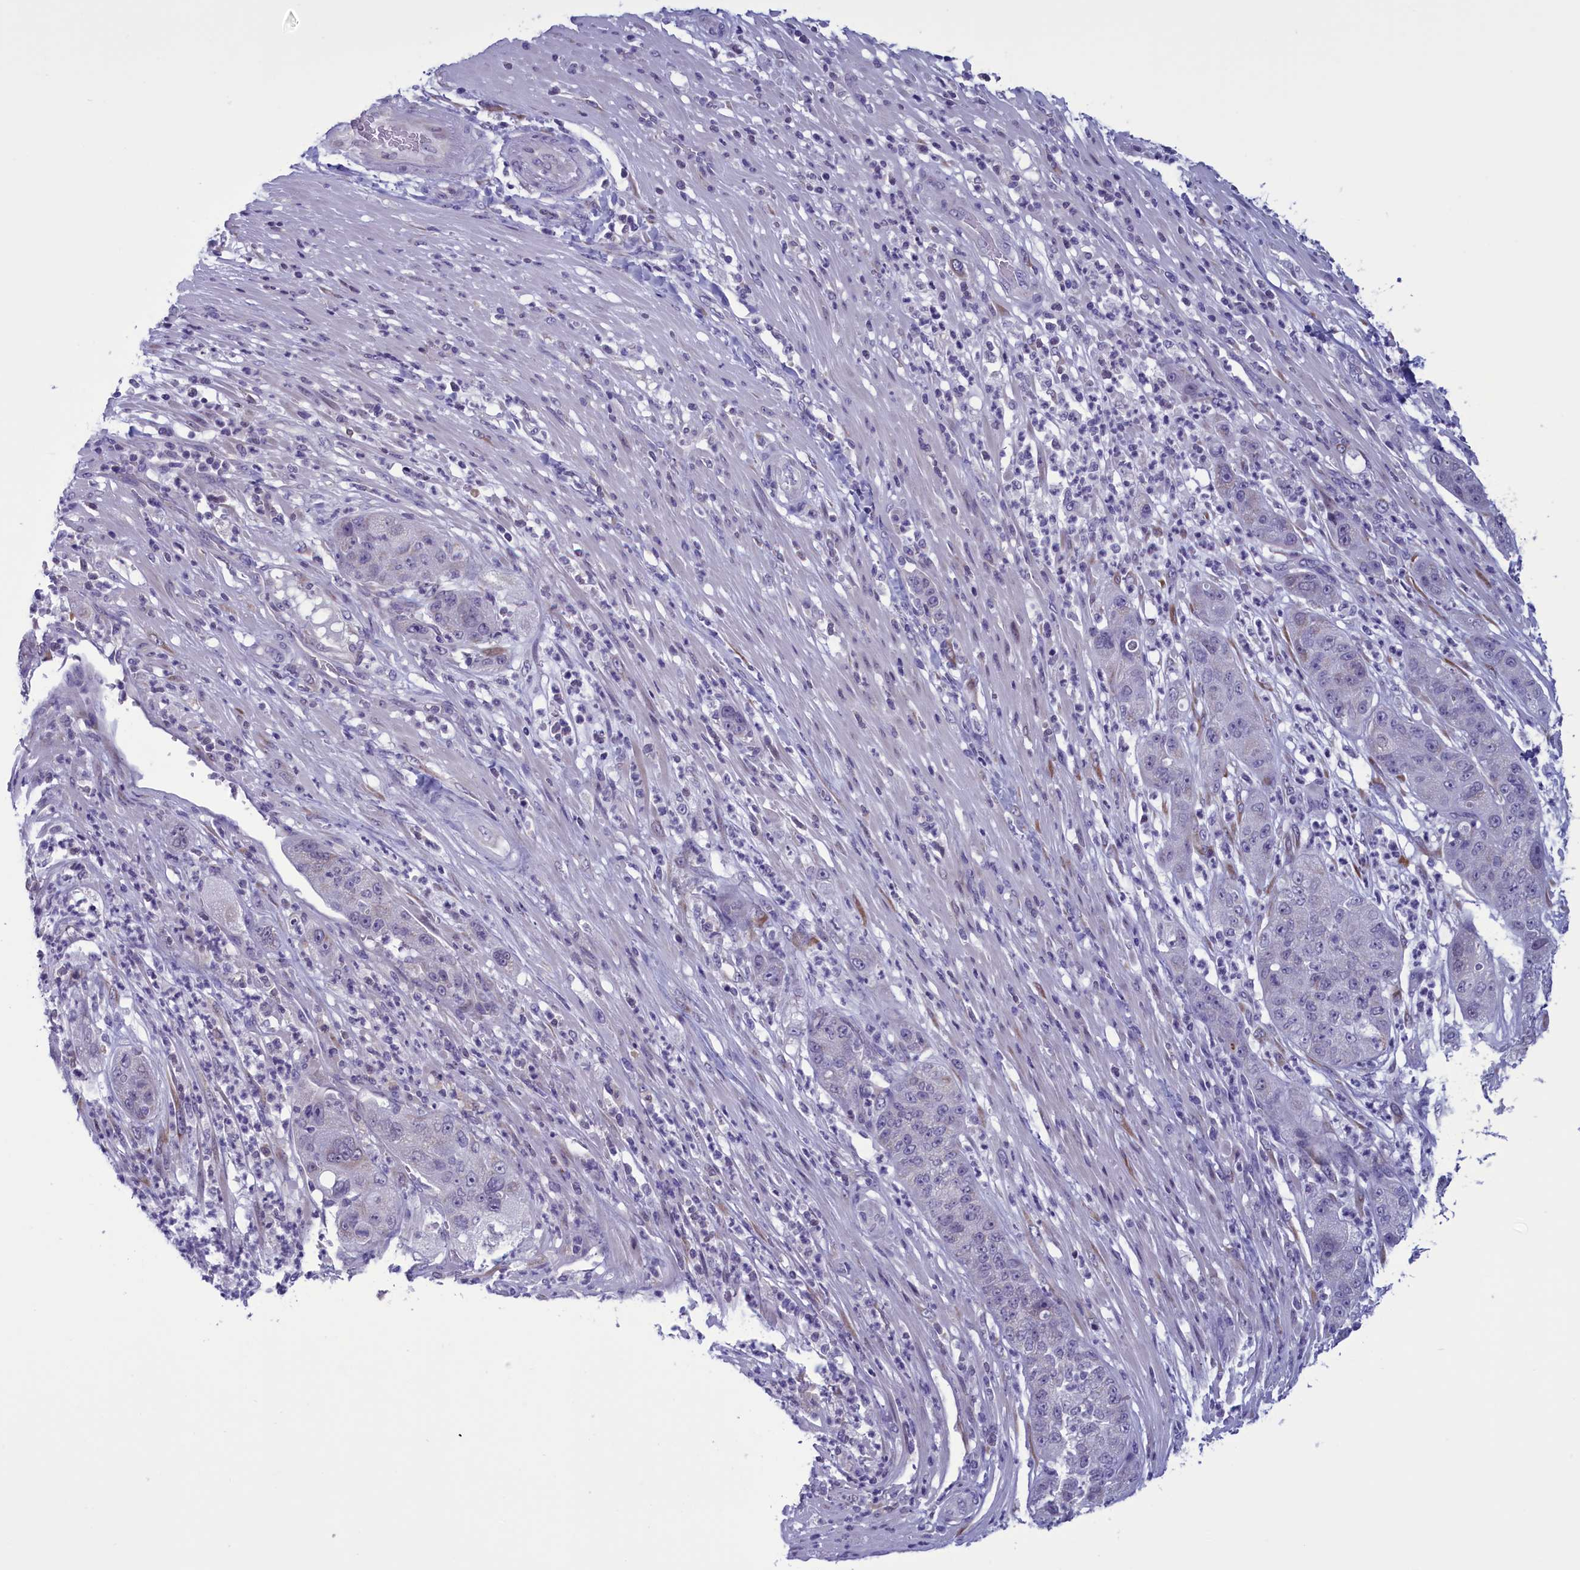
{"staining": {"intensity": "negative", "quantity": "none", "location": "none"}, "tissue": "pancreatic cancer", "cell_type": "Tumor cells", "image_type": "cancer", "snomed": [{"axis": "morphology", "description": "Adenocarcinoma, NOS"}, {"axis": "topography", "description": "Pancreas"}], "caption": "Immunohistochemistry image of neoplastic tissue: pancreatic cancer stained with DAB shows no significant protein staining in tumor cells.", "gene": "PARS2", "patient": {"sex": "female", "age": 78}}